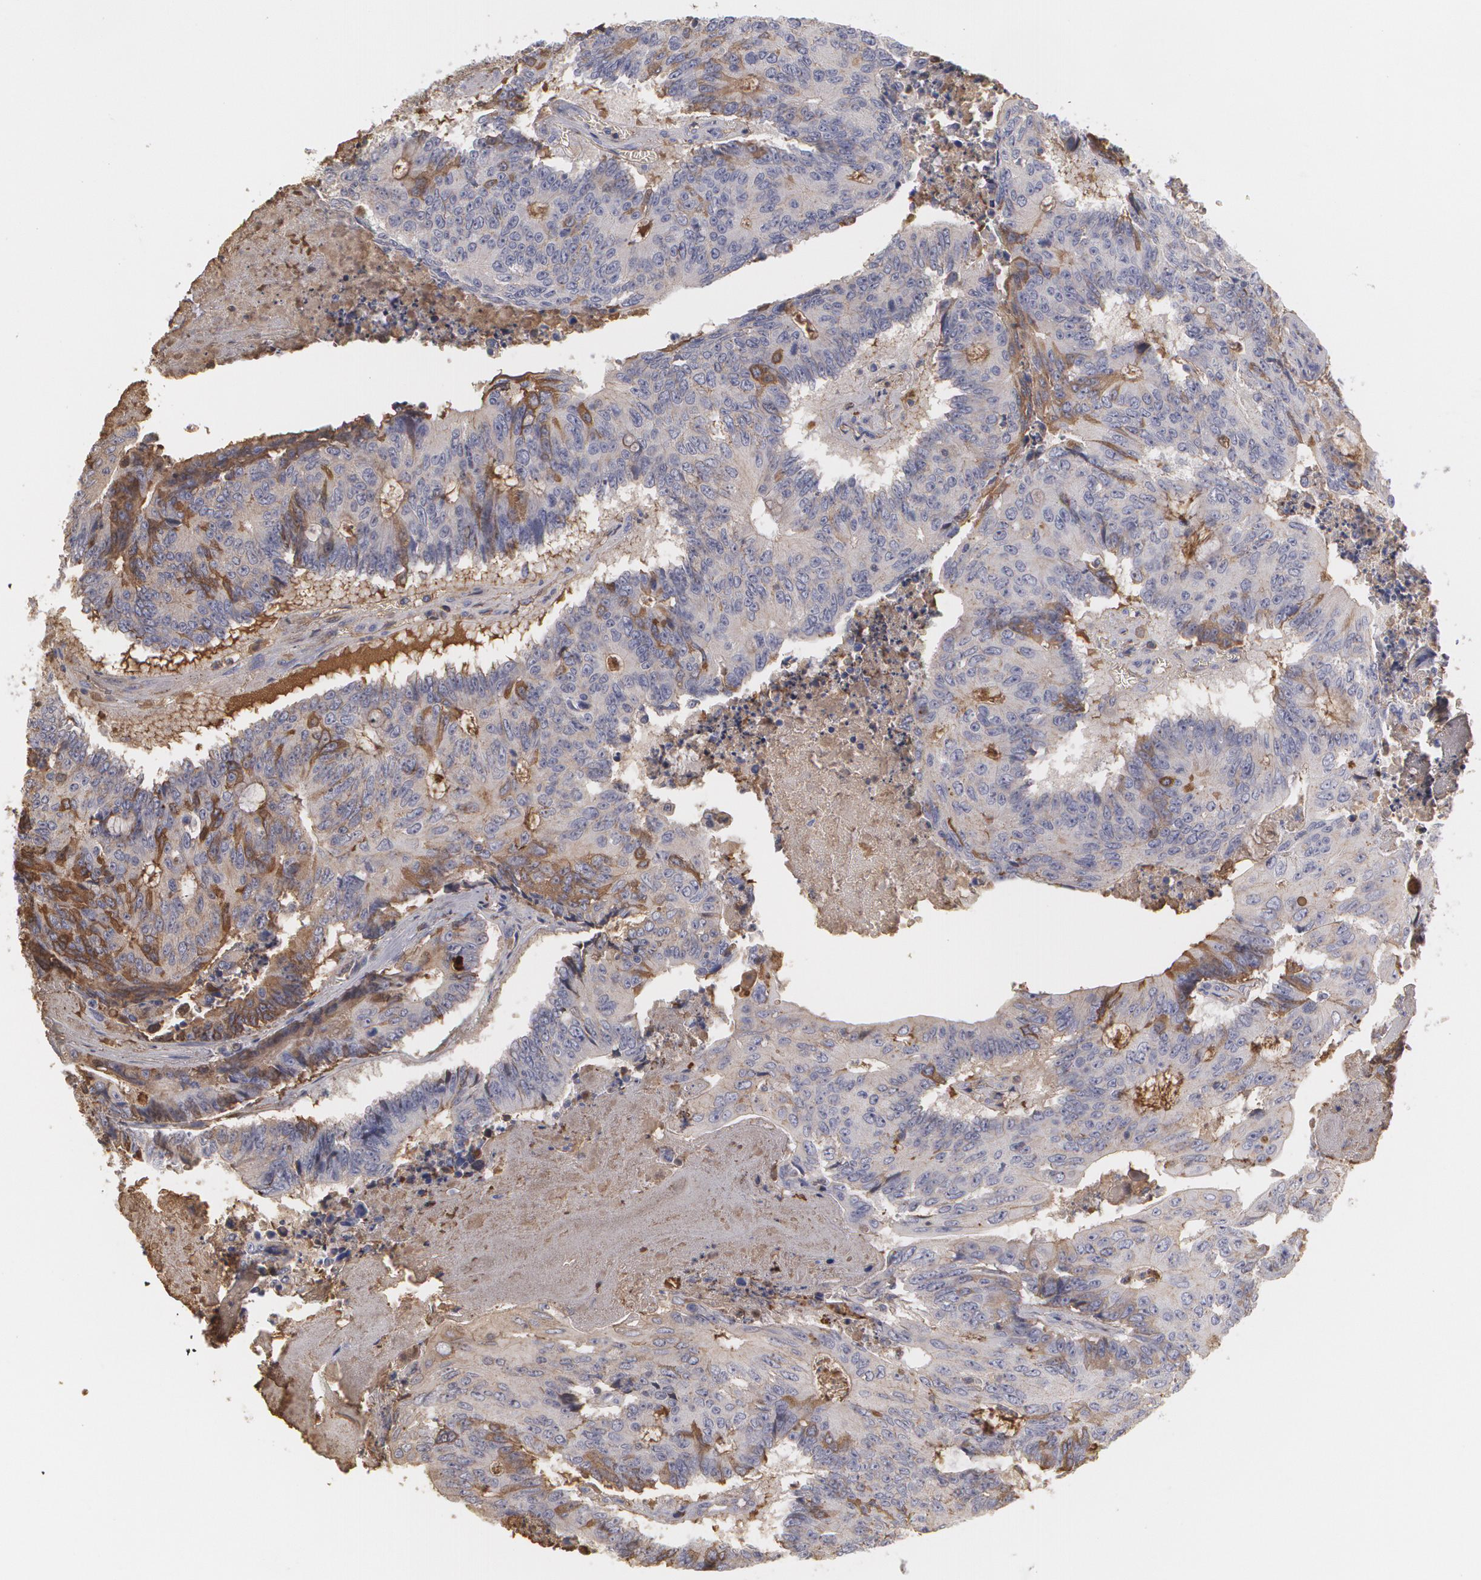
{"staining": {"intensity": "weak", "quantity": "<25%", "location": "cytoplasmic/membranous"}, "tissue": "colorectal cancer", "cell_type": "Tumor cells", "image_type": "cancer", "snomed": [{"axis": "morphology", "description": "Adenocarcinoma, NOS"}, {"axis": "topography", "description": "Colon"}], "caption": "An image of human colorectal adenocarcinoma is negative for staining in tumor cells.", "gene": "SERPINA1", "patient": {"sex": "male", "age": 65}}